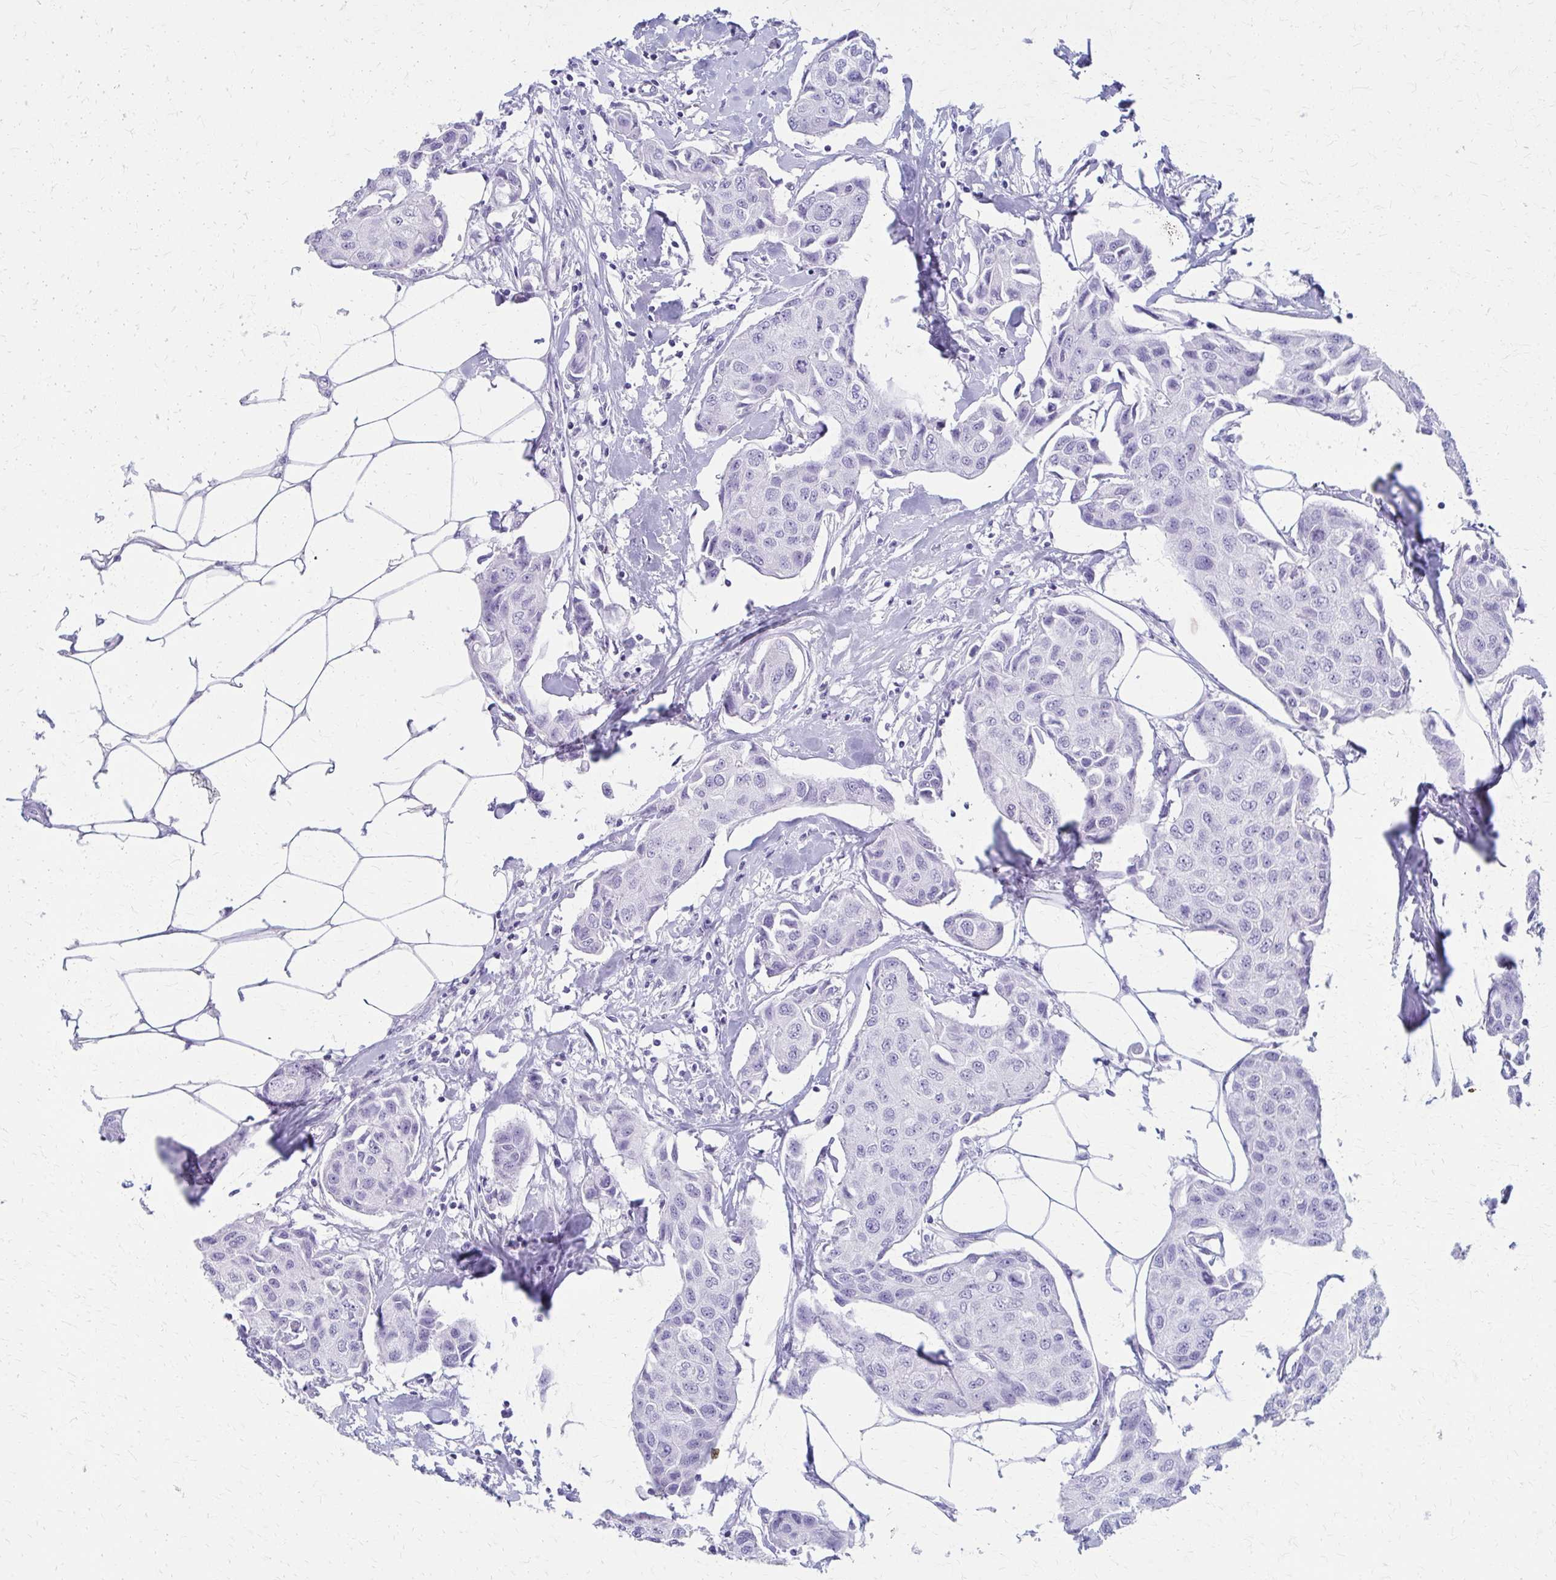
{"staining": {"intensity": "negative", "quantity": "none", "location": "none"}, "tissue": "breast cancer", "cell_type": "Tumor cells", "image_type": "cancer", "snomed": [{"axis": "morphology", "description": "Duct carcinoma"}, {"axis": "topography", "description": "Breast"}, {"axis": "topography", "description": "Lymph node"}], "caption": "An immunohistochemistry (IHC) photomicrograph of intraductal carcinoma (breast) is shown. There is no staining in tumor cells of intraductal carcinoma (breast).", "gene": "CELF5", "patient": {"sex": "female", "age": 80}}